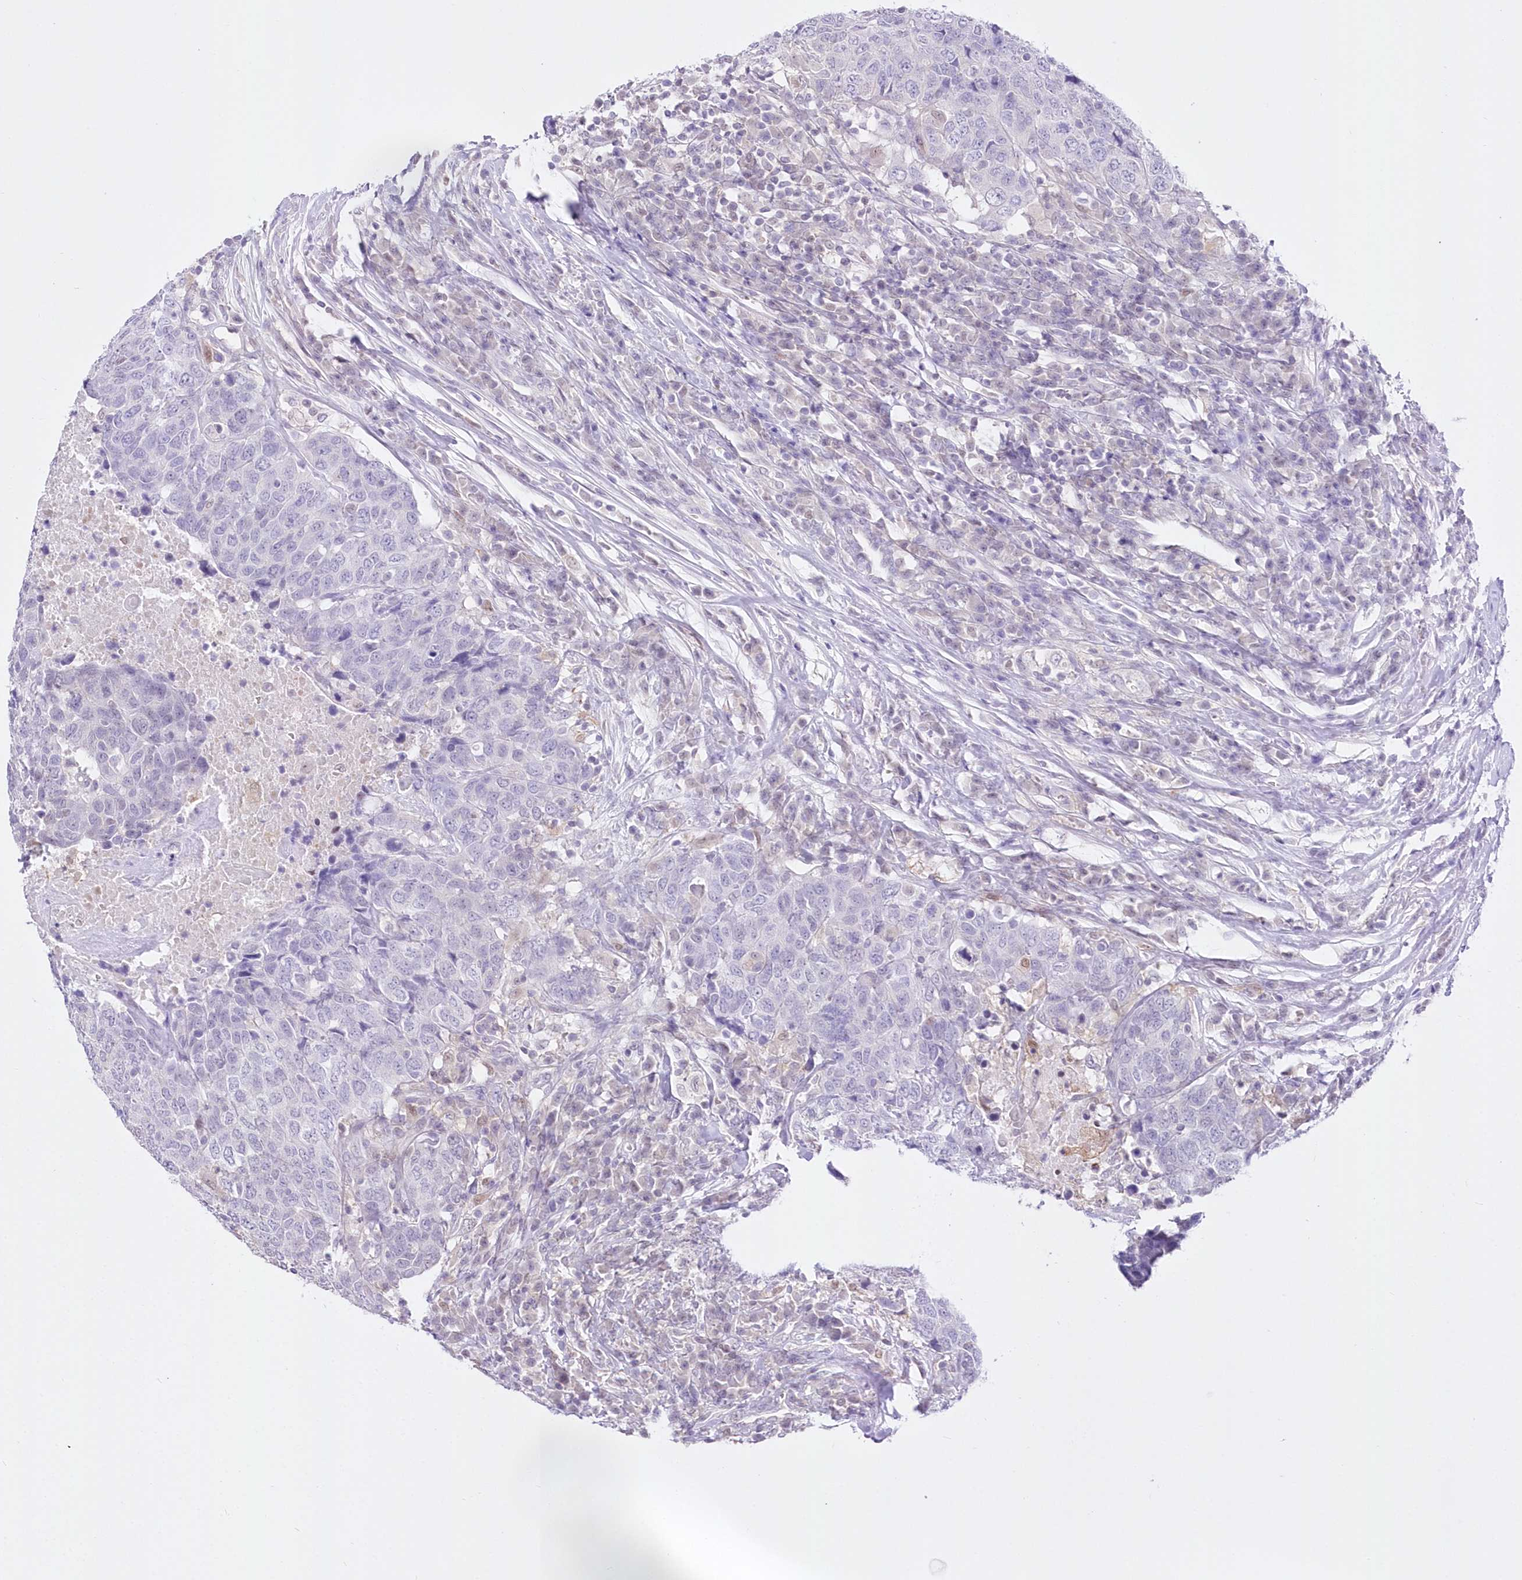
{"staining": {"intensity": "negative", "quantity": "none", "location": "none"}, "tissue": "head and neck cancer", "cell_type": "Tumor cells", "image_type": "cancer", "snomed": [{"axis": "morphology", "description": "Squamous cell carcinoma, NOS"}, {"axis": "topography", "description": "Head-Neck"}], "caption": "Histopathology image shows no protein expression in tumor cells of head and neck cancer tissue.", "gene": "UBA6", "patient": {"sex": "male", "age": 66}}